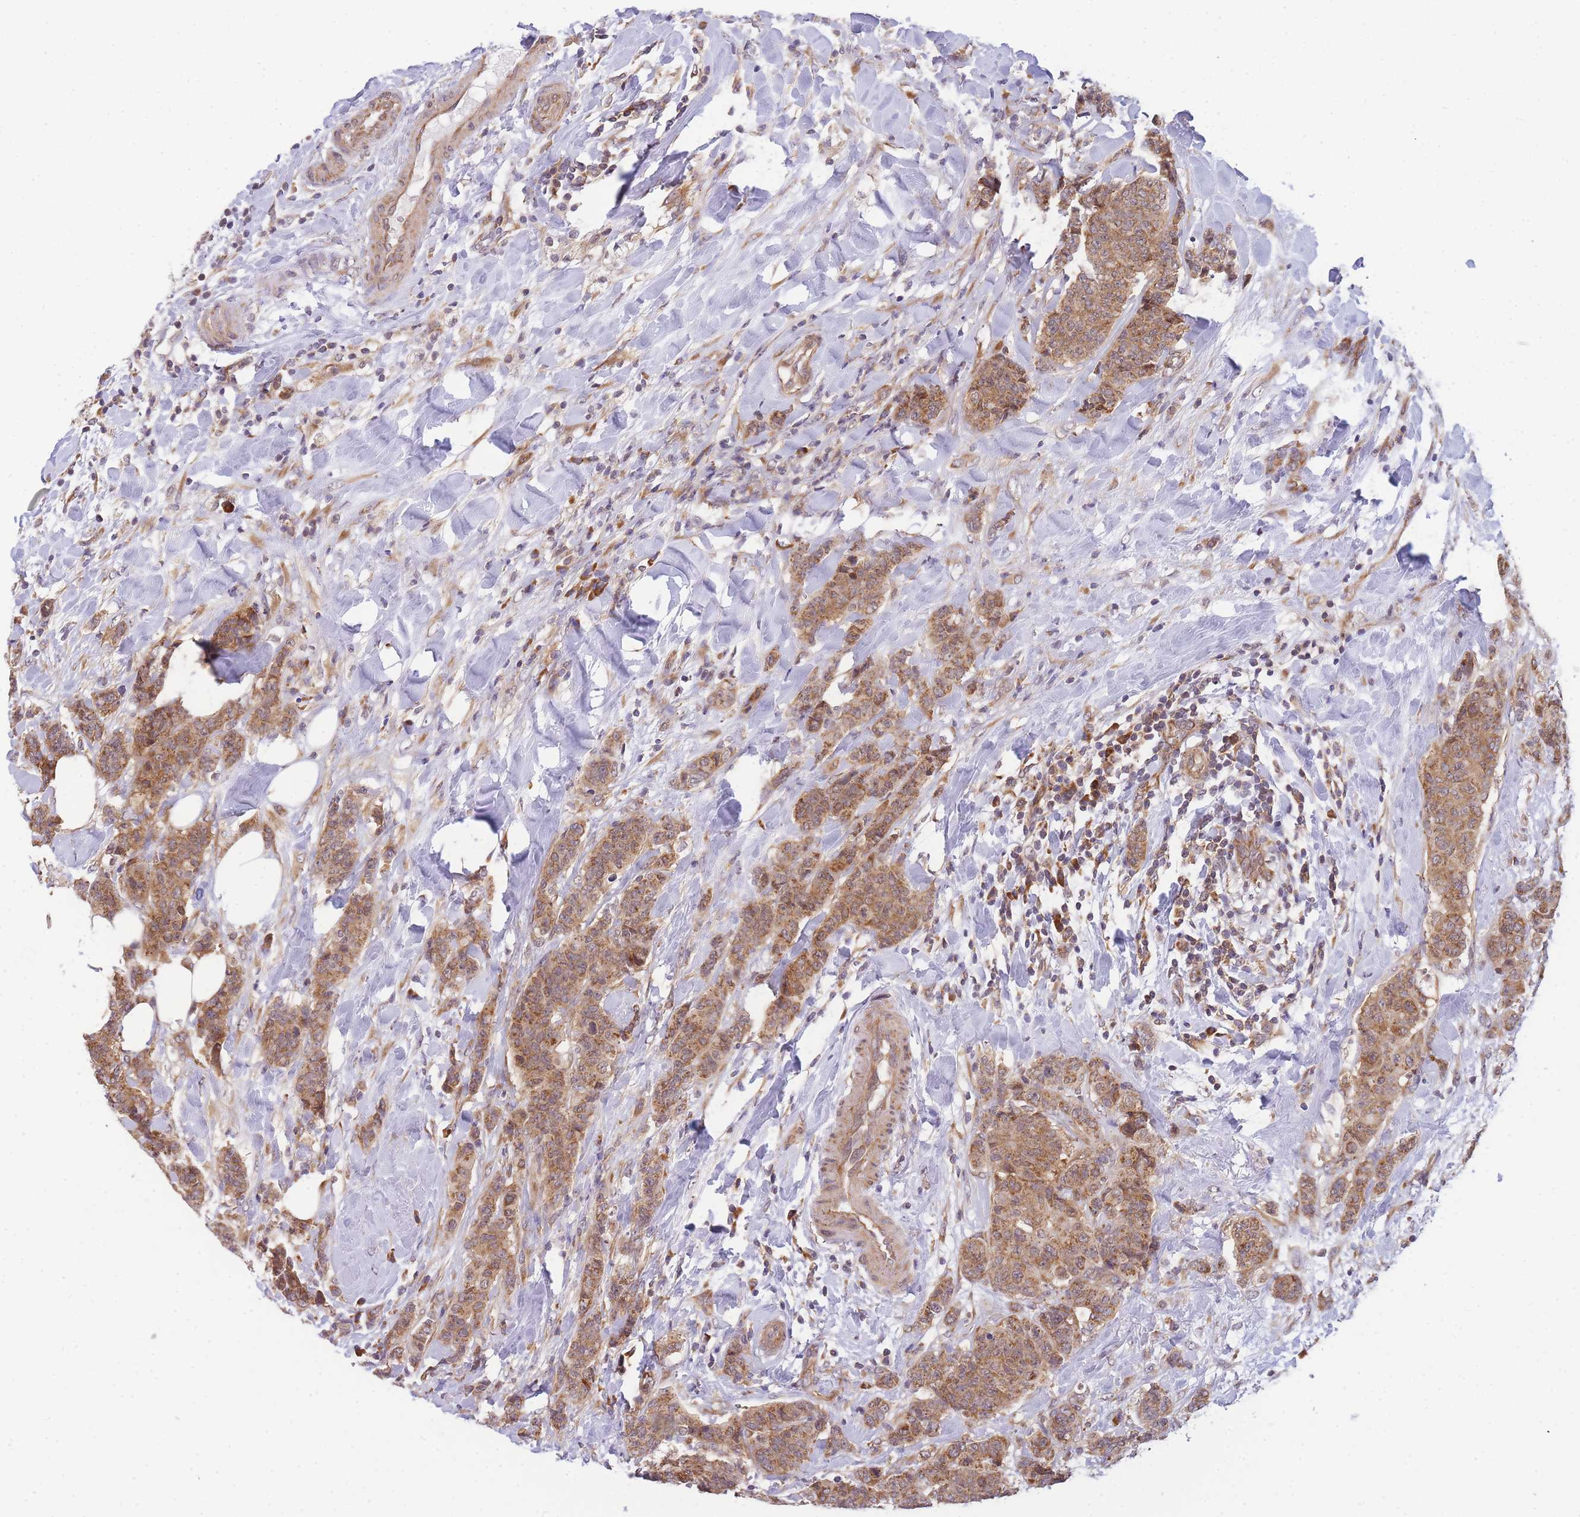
{"staining": {"intensity": "moderate", "quantity": ">75%", "location": "cytoplasmic/membranous"}, "tissue": "breast cancer", "cell_type": "Tumor cells", "image_type": "cancer", "snomed": [{"axis": "morphology", "description": "Duct carcinoma"}, {"axis": "topography", "description": "Breast"}], "caption": "IHC image of neoplastic tissue: breast invasive ductal carcinoma stained using immunohistochemistry reveals medium levels of moderate protein expression localized specifically in the cytoplasmic/membranous of tumor cells, appearing as a cytoplasmic/membranous brown color.", "gene": "MRPL23", "patient": {"sex": "female", "age": 40}}